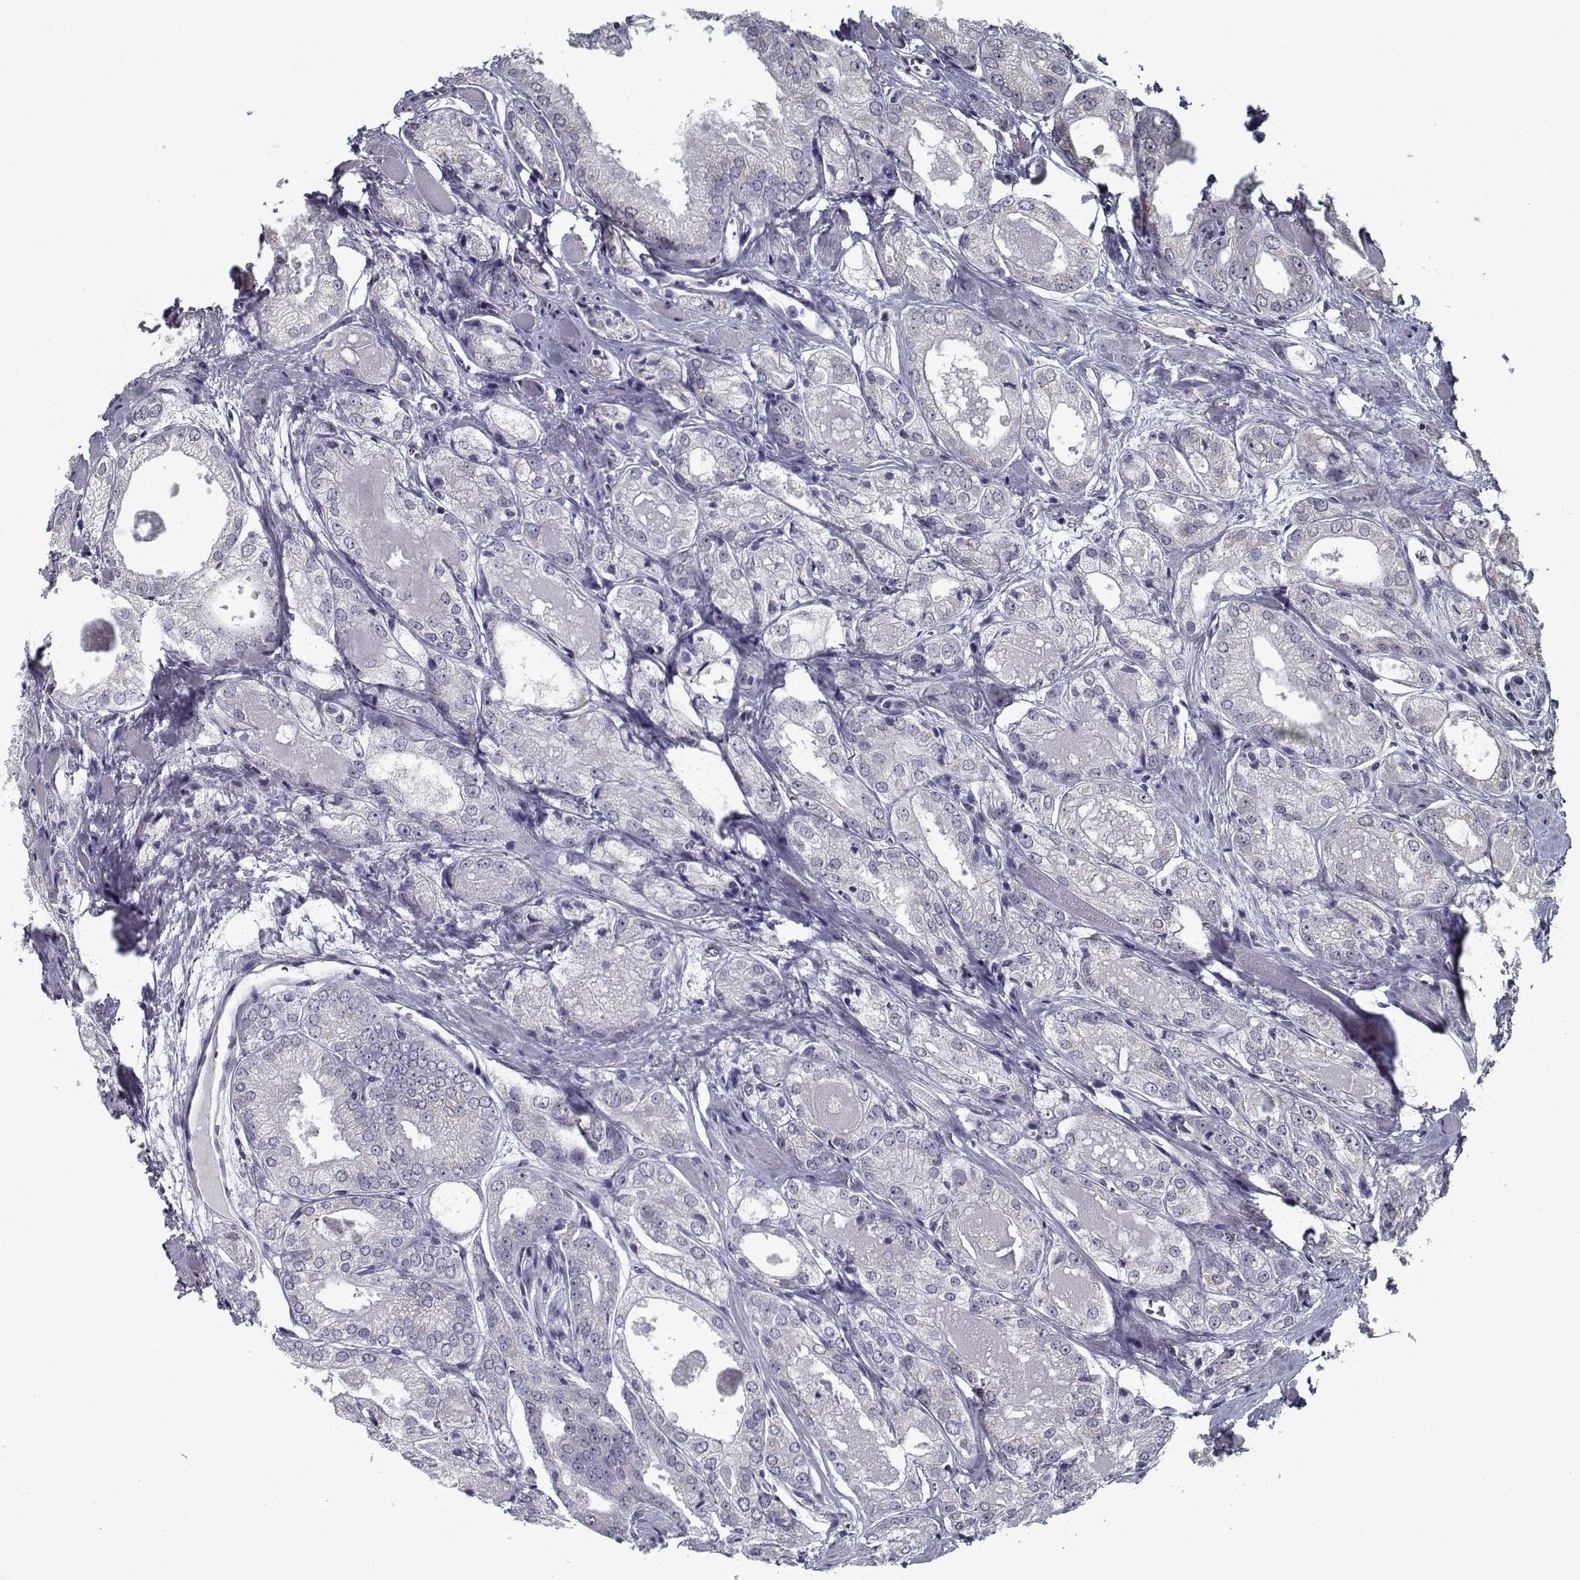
{"staining": {"intensity": "negative", "quantity": "none", "location": "none"}, "tissue": "prostate cancer", "cell_type": "Tumor cells", "image_type": "cancer", "snomed": [{"axis": "morphology", "description": "Adenocarcinoma, NOS"}, {"axis": "morphology", "description": "Adenocarcinoma, High grade"}, {"axis": "topography", "description": "Prostate"}], "caption": "DAB immunohistochemical staining of human prostate adenocarcinoma demonstrates no significant staining in tumor cells.", "gene": "SEC16B", "patient": {"sex": "male", "age": 70}}